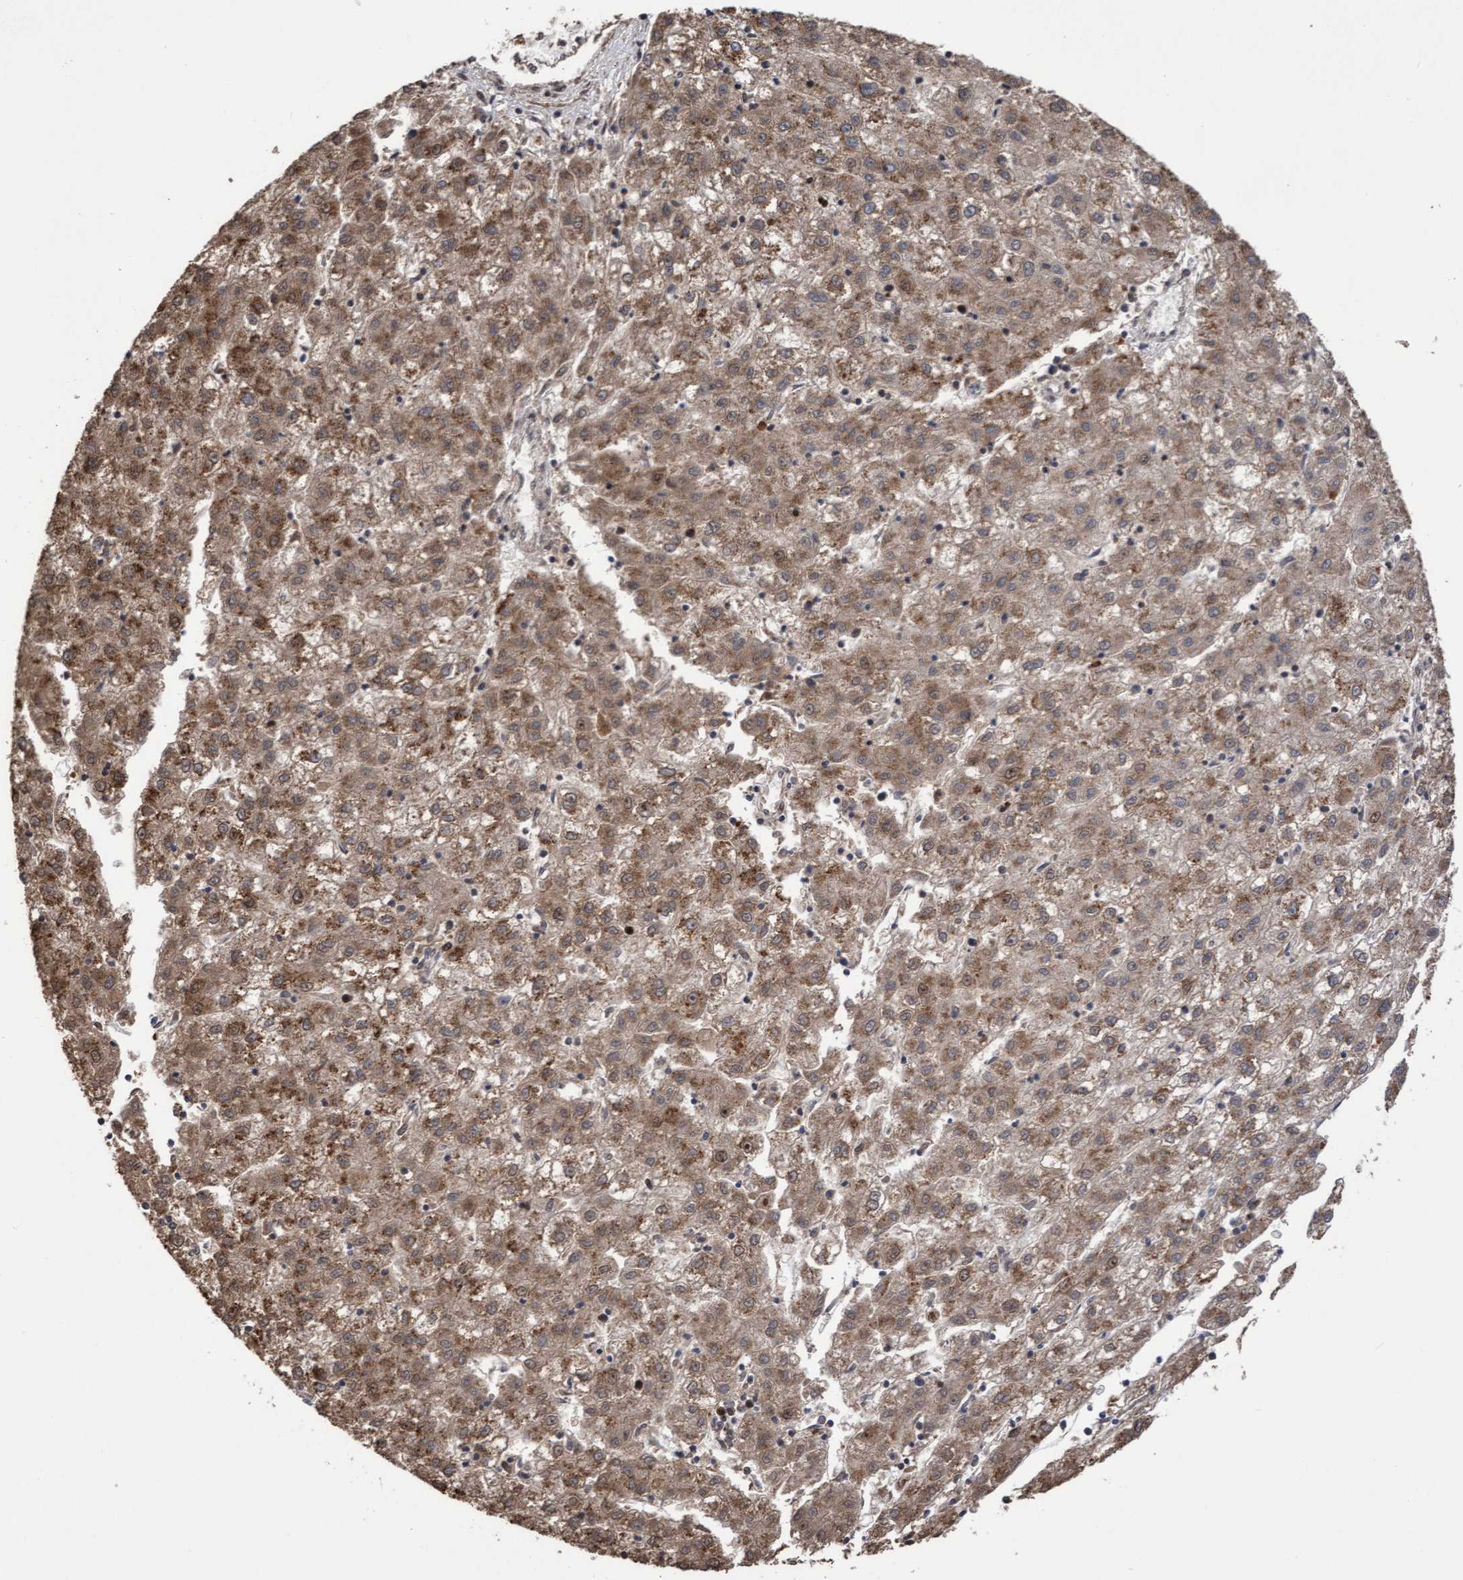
{"staining": {"intensity": "moderate", "quantity": ">75%", "location": "cytoplasmic/membranous,nuclear"}, "tissue": "liver cancer", "cell_type": "Tumor cells", "image_type": "cancer", "snomed": [{"axis": "morphology", "description": "Carcinoma, Hepatocellular, NOS"}, {"axis": "topography", "description": "Liver"}], "caption": "High-magnification brightfield microscopy of liver cancer (hepatocellular carcinoma) stained with DAB (3,3'-diaminobenzidine) (brown) and counterstained with hematoxylin (blue). tumor cells exhibit moderate cytoplasmic/membranous and nuclear positivity is present in approximately>75% of cells.", "gene": "SLBP", "patient": {"sex": "male", "age": 72}}